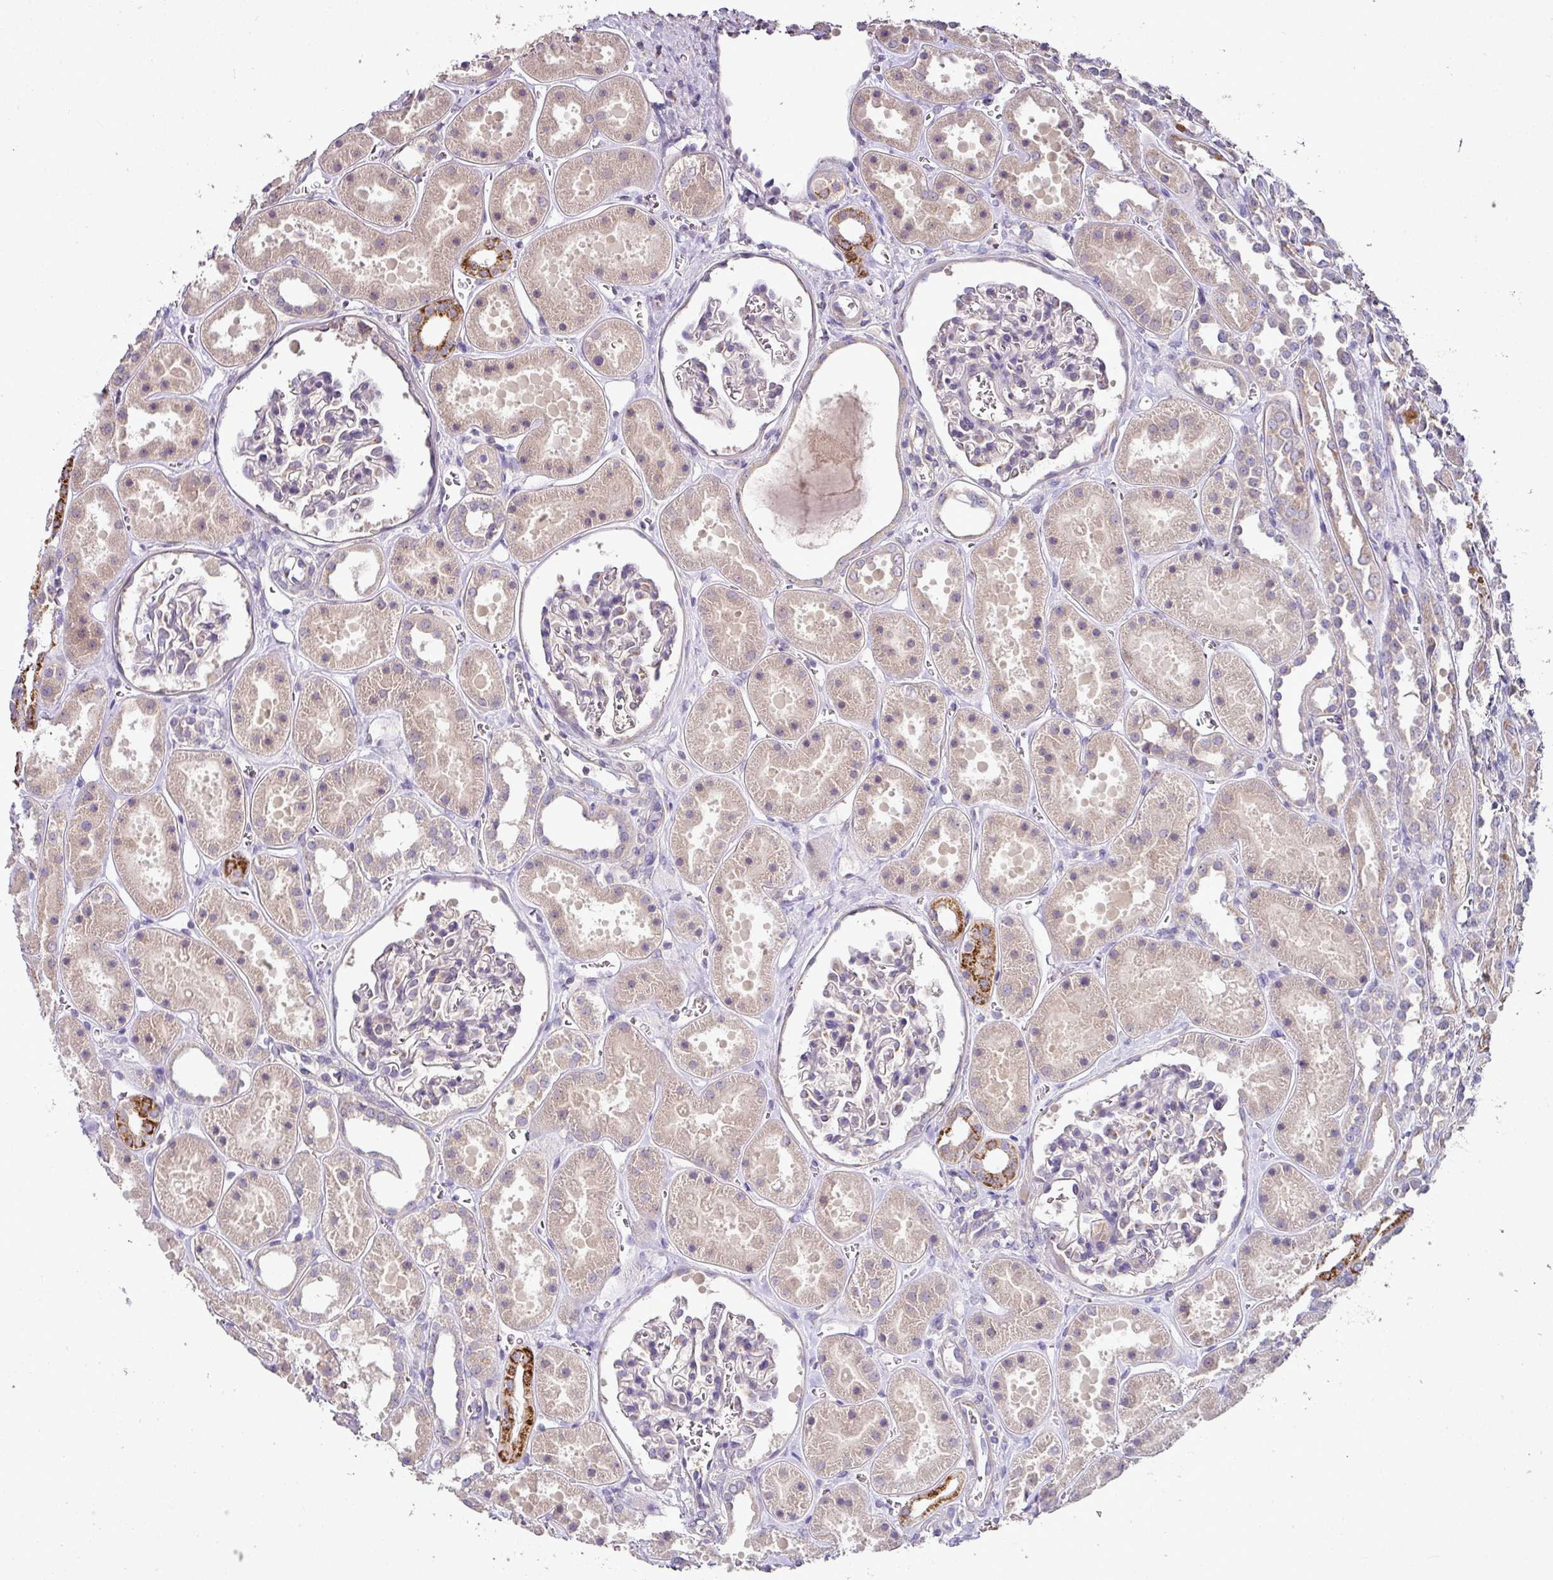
{"staining": {"intensity": "negative", "quantity": "none", "location": "none"}, "tissue": "kidney", "cell_type": "Cells in glomeruli", "image_type": "normal", "snomed": [{"axis": "morphology", "description": "Normal tissue, NOS"}, {"axis": "topography", "description": "Kidney"}], "caption": "IHC micrograph of benign kidney stained for a protein (brown), which demonstrates no staining in cells in glomeruli. (DAB (3,3'-diaminobenzidine) immunohistochemistry (IHC), high magnification).", "gene": "SKIC2", "patient": {"sex": "female", "age": 41}}